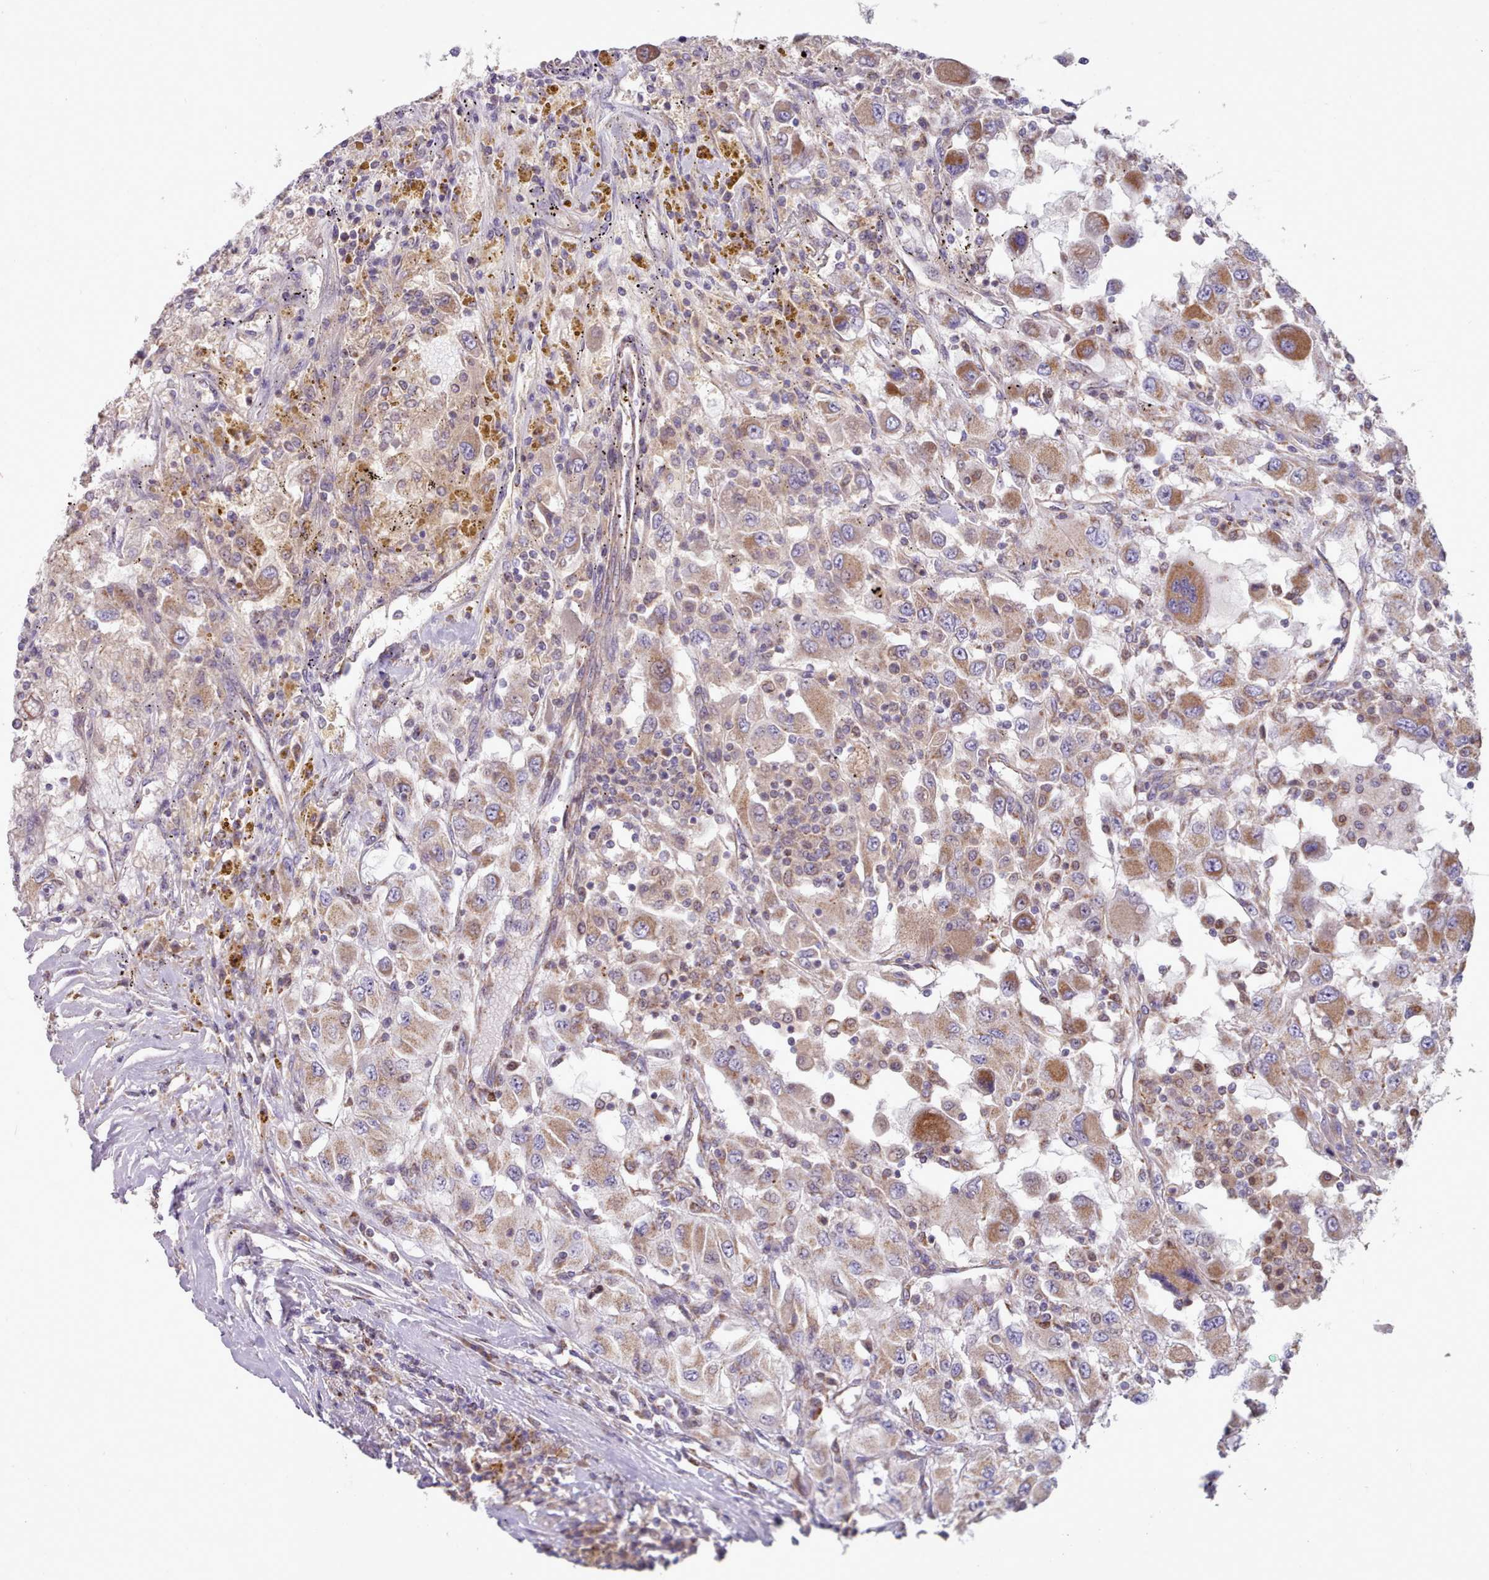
{"staining": {"intensity": "moderate", "quantity": ">75%", "location": "cytoplasmic/membranous"}, "tissue": "renal cancer", "cell_type": "Tumor cells", "image_type": "cancer", "snomed": [{"axis": "morphology", "description": "Adenocarcinoma, NOS"}, {"axis": "topography", "description": "Kidney"}], "caption": "High-power microscopy captured an immunohistochemistry photomicrograph of adenocarcinoma (renal), revealing moderate cytoplasmic/membranous expression in approximately >75% of tumor cells.", "gene": "HSDL2", "patient": {"sex": "female", "age": 67}}